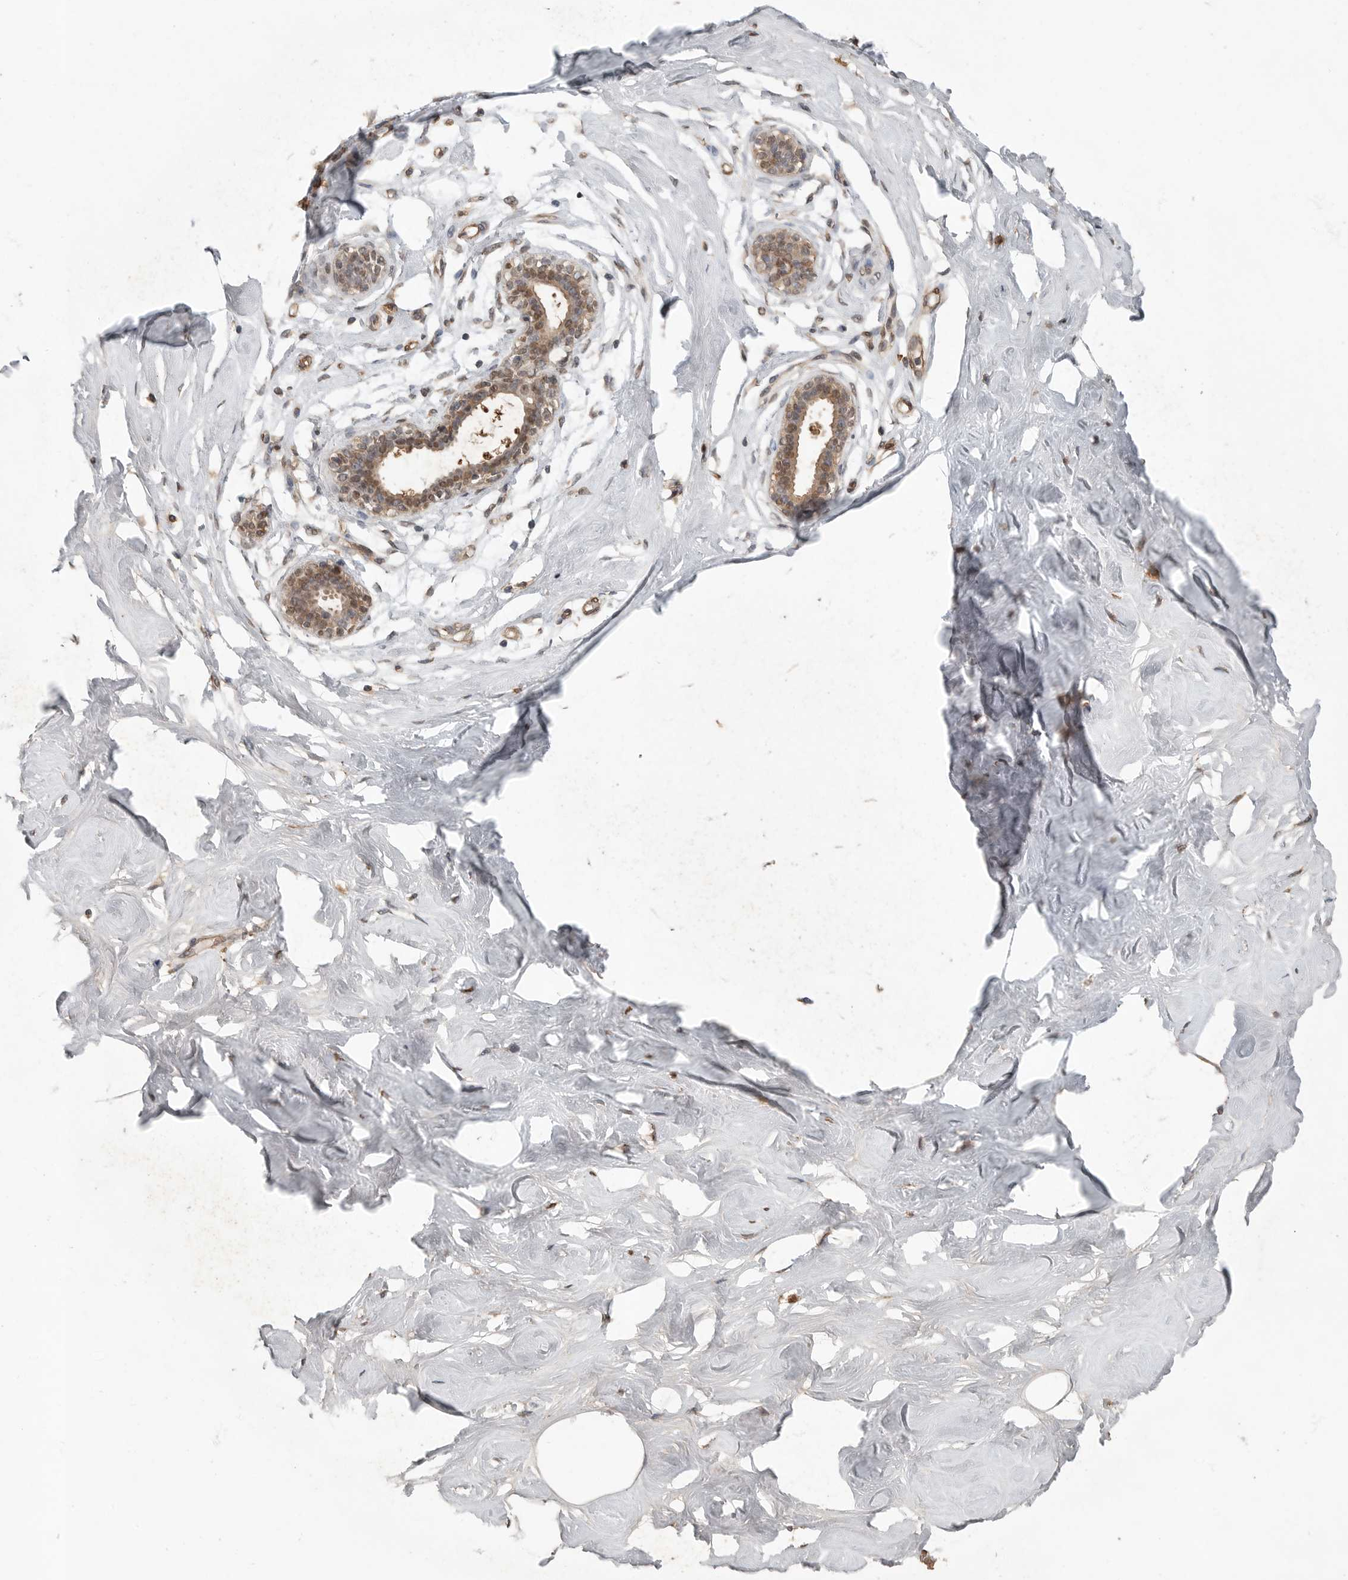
{"staining": {"intensity": "negative", "quantity": "none", "location": "none"}, "tissue": "breast", "cell_type": "Adipocytes", "image_type": "normal", "snomed": [{"axis": "morphology", "description": "Normal tissue, NOS"}, {"axis": "topography", "description": "Breast"}], "caption": "High magnification brightfield microscopy of unremarkable breast stained with DAB (brown) and counterstained with hematoxylin (blue): adipocytes show no significant staining. (Brightfield microscopy of DAB immunohistochemistry (IHC) at high magnification).", "gene": "BLZF1", "patient": {"sex": "female", "age": 23}}